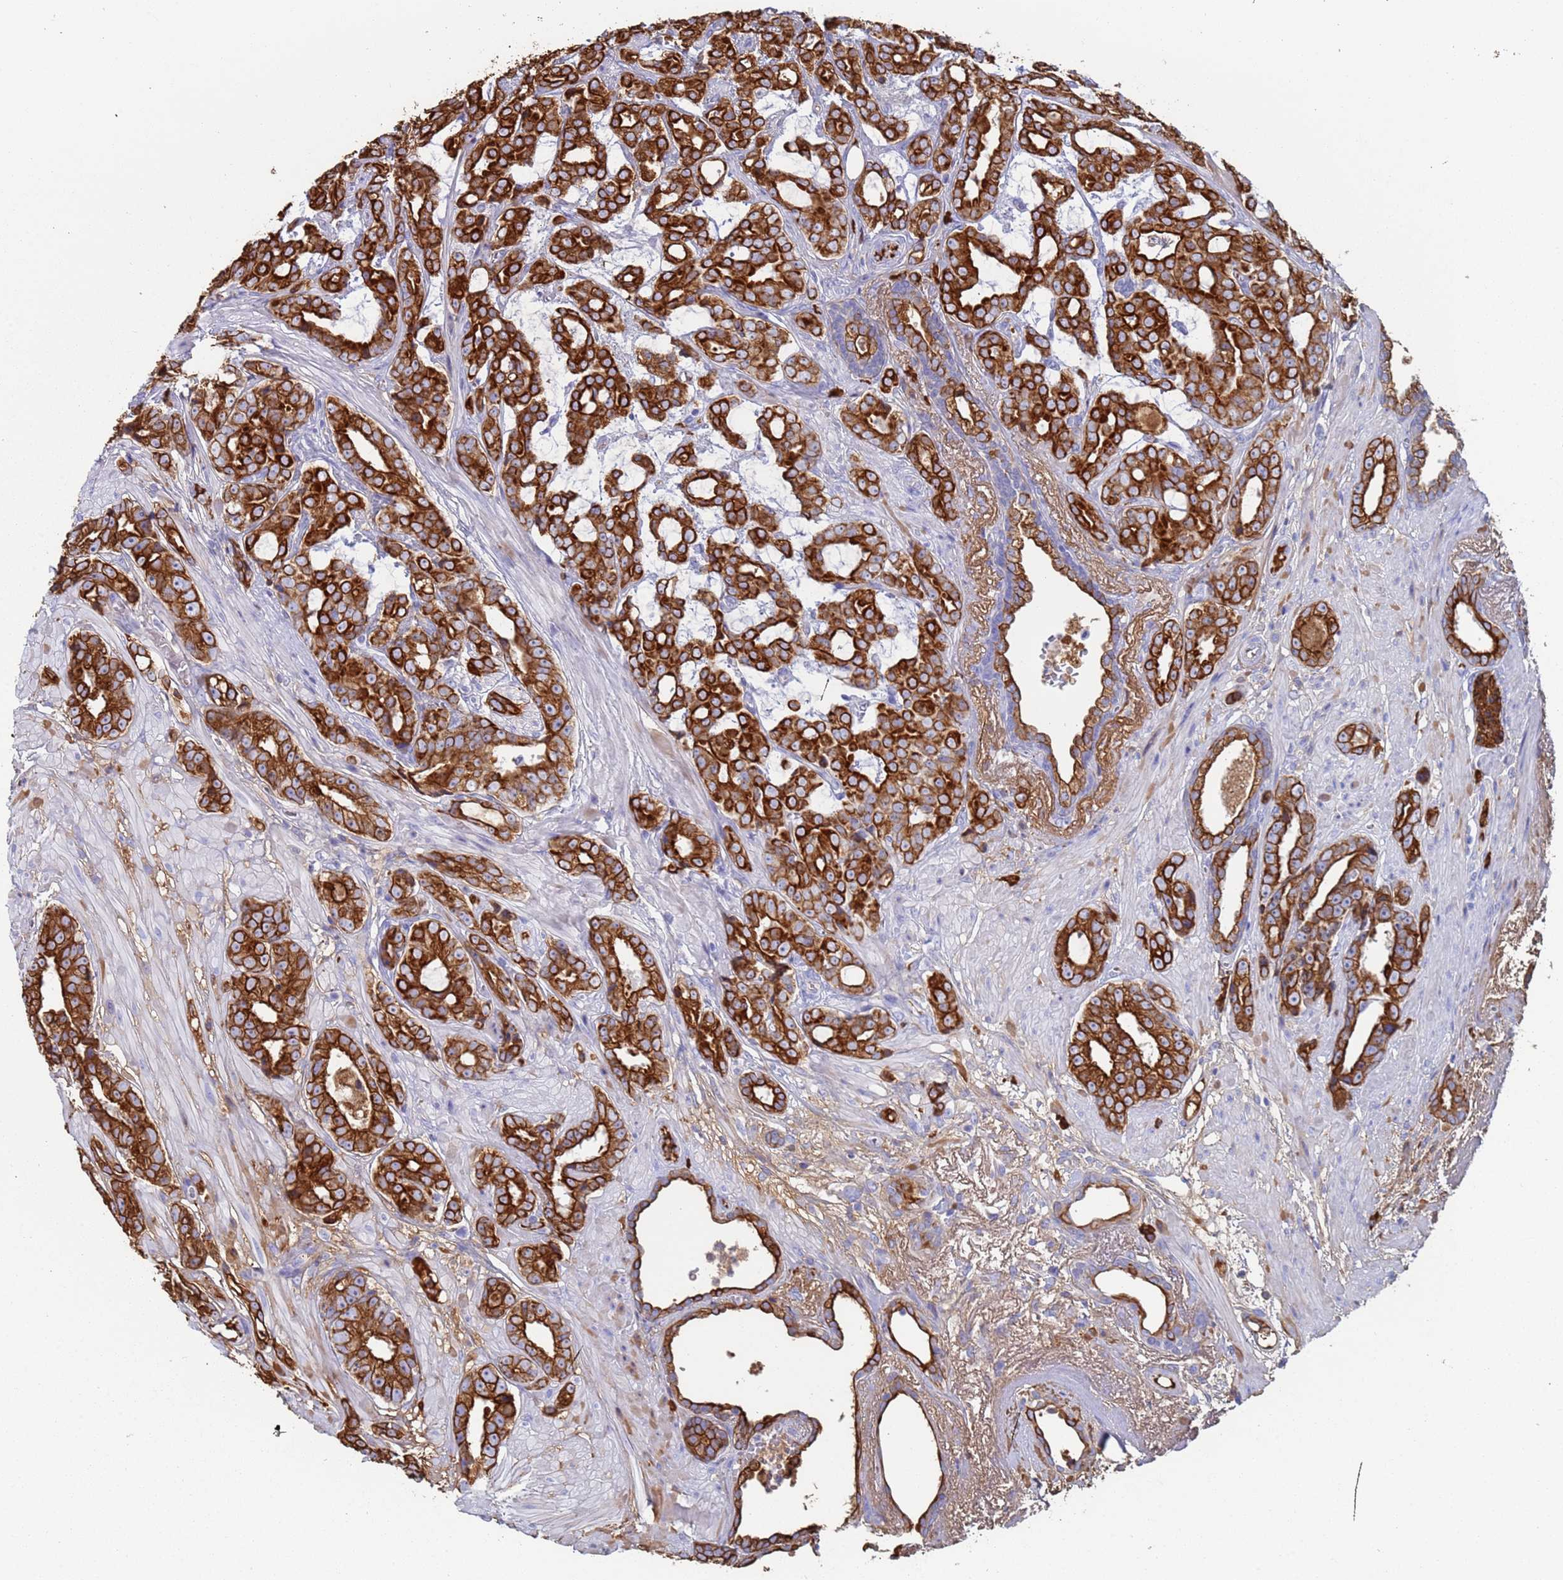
{"staining": {"intensity": "strong", "quantity": ">75%", "location": "cytoplasmic/membranous"}, "tissue": "prostate cancer", "cell_type": "Tumor cells", "image_type": "cancer", "snomed": [{"axis": "morphology", "description": "Adenocarcinoma, High grade"}, {"axis": "topography", "description": "Prostate"}], "caption": "Immunohistochemical staining of adenocarcinoma (high-grade) (prostate) demonstrates strong cytoplasmic/membranous protein positivity in approximately >75% of tumor cells.", "gene": "CYSLTR2", "patient": {"sex": "male", "age": 71}}